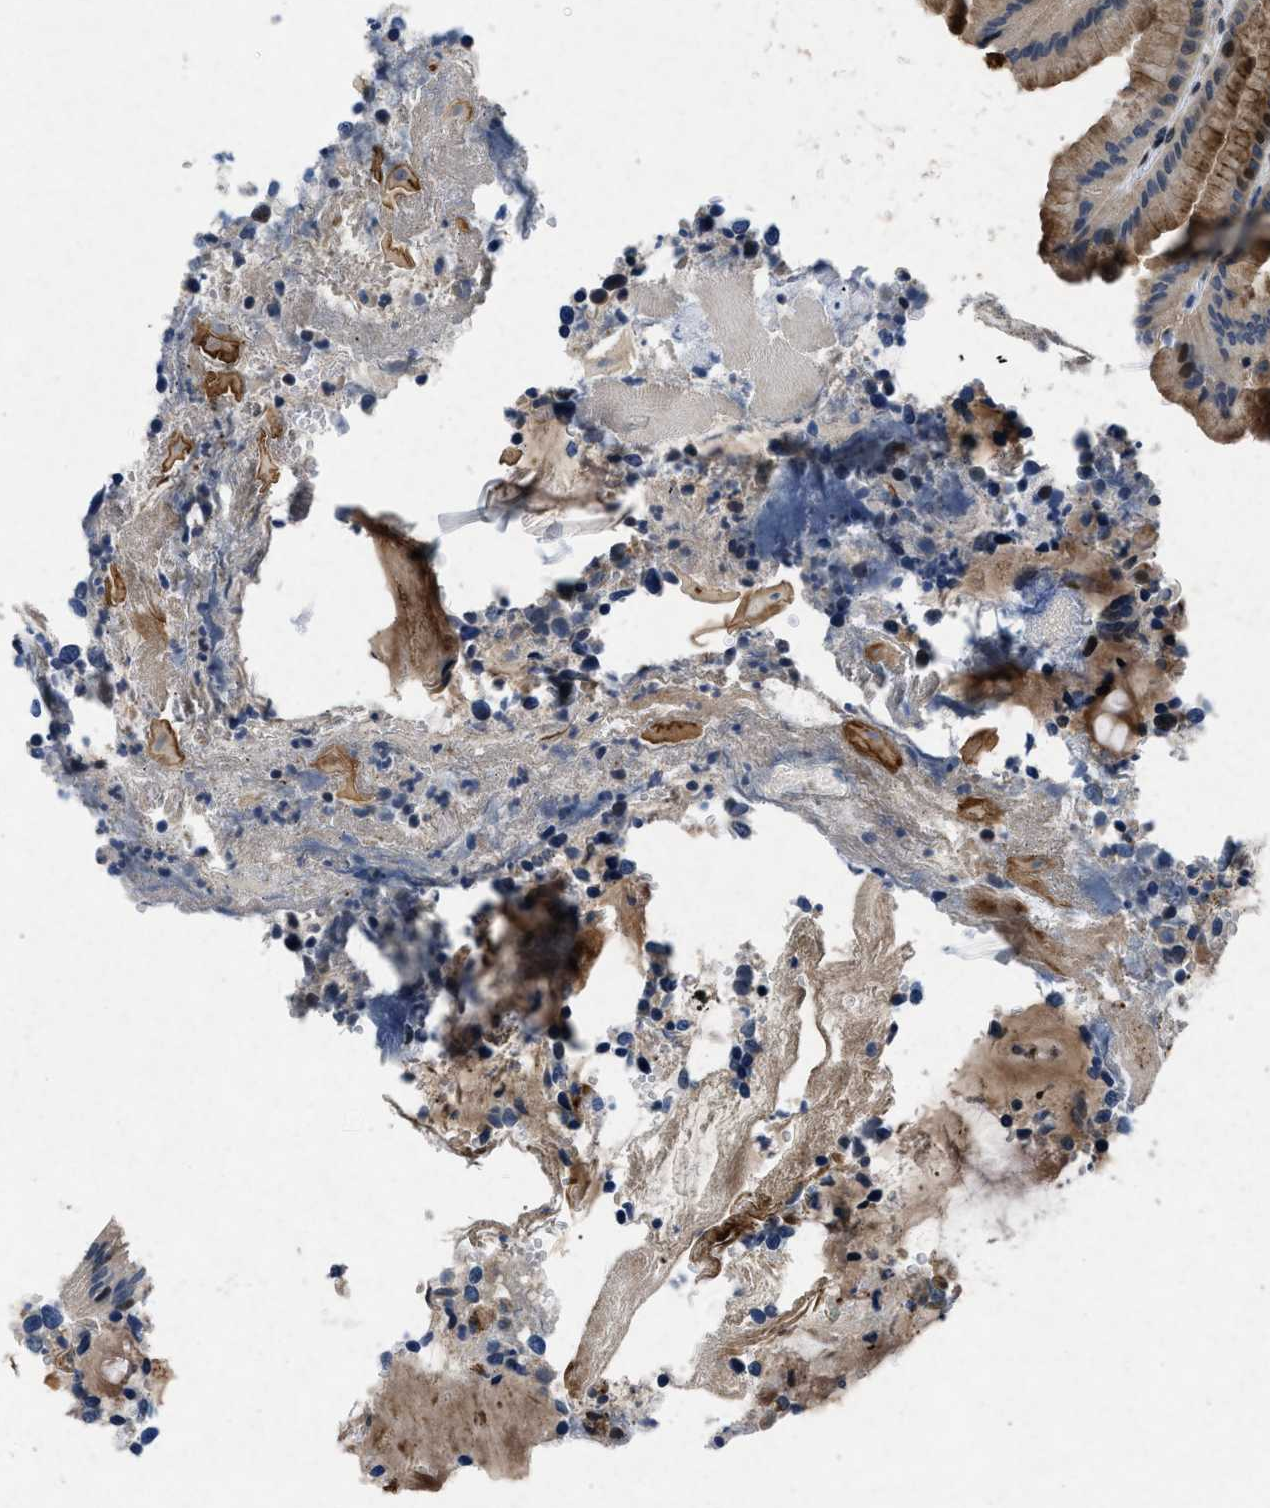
{"staining": {"intensity": "strong", "quantity": ">75%", "location": "cytoplasmic/membranous"}, "tissue": "stomach", "cell_type": "Glandular cells", "image_type": "normal", "snomed": [{"axis": "morphology", "description": "Normal tissue, NOS"}, {"axis": "morphology", "description": "Carcinoid, malignant, NOS"}, {"axis": "topography", "description": "Stomach, upper"}], "caption": "A high amount of strong cytoplasmic/membranous positivity is appreciated in about >75% of glandular cells in benign stomach. Using DAB (3,3'-diaminobenzidine) (brown) and hematoxylin (blue) stains, captured at high magnification using brightfield microscopy.", "gene": "PHLDA1", "patient": {"sex": "male", "age": 39}}